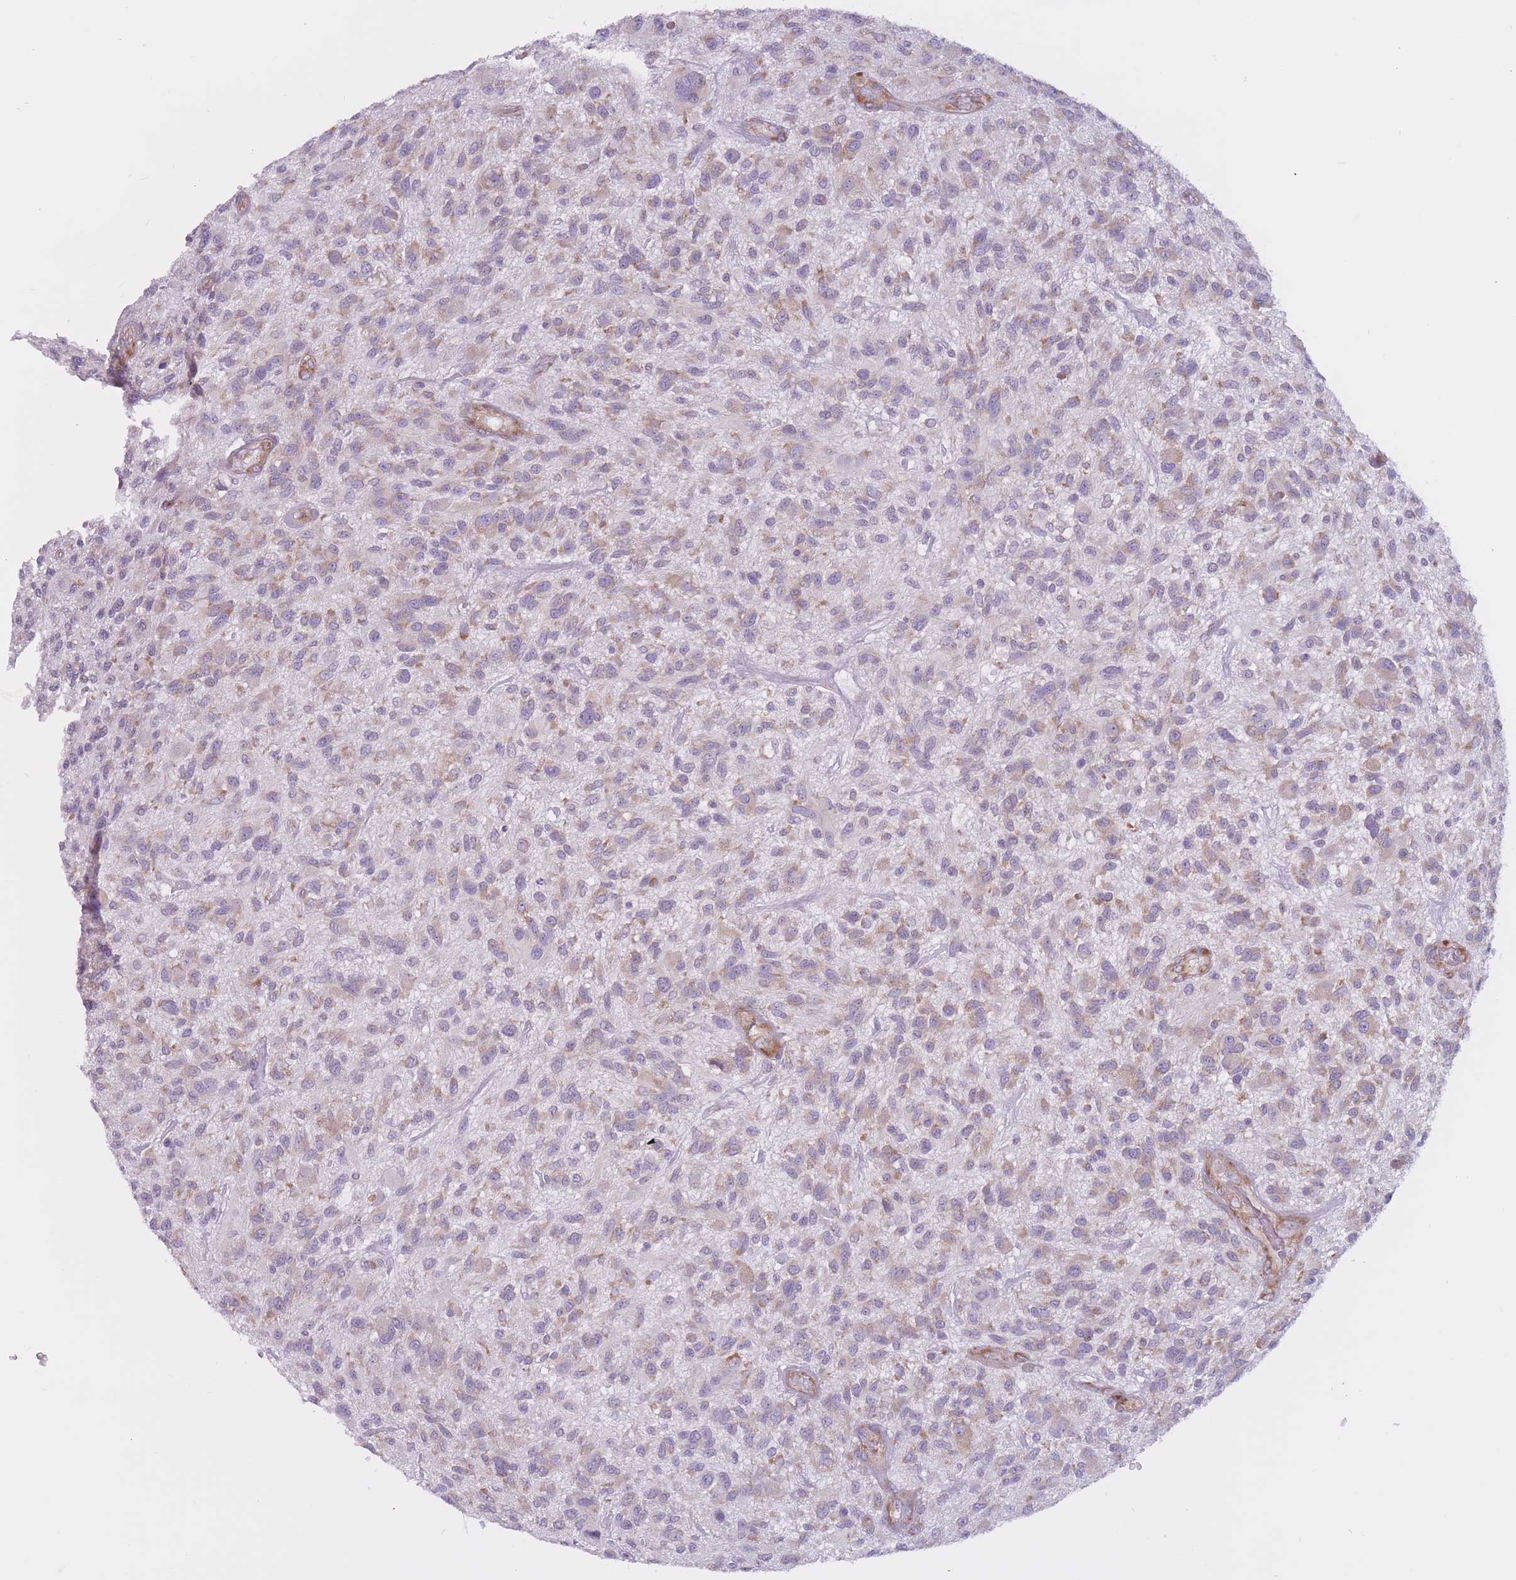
{"staining": {"intensity": "weak", "quantity": "25%-75%", "location": "cytoplasmic/membranous"}, "tissue": "glioma", "cell_type": "Tumor cells", "image_type": "cancer", "snomed": [{"axis": "morphology", "description": "Glioma, malignant, High grade"}, {"axis": "topography", "description": "Brain"}], "caption": "An IHC histopathology image of neoplastic tissue is shown. Protein staining in brown highlights weak cytoplasmic/membranous positivity in malignant glioma (high-grade) within tumor cells. Nuclei are stained in blue.", "gene": "RPL18", "patient": {"sex": "male", "age": 47}}